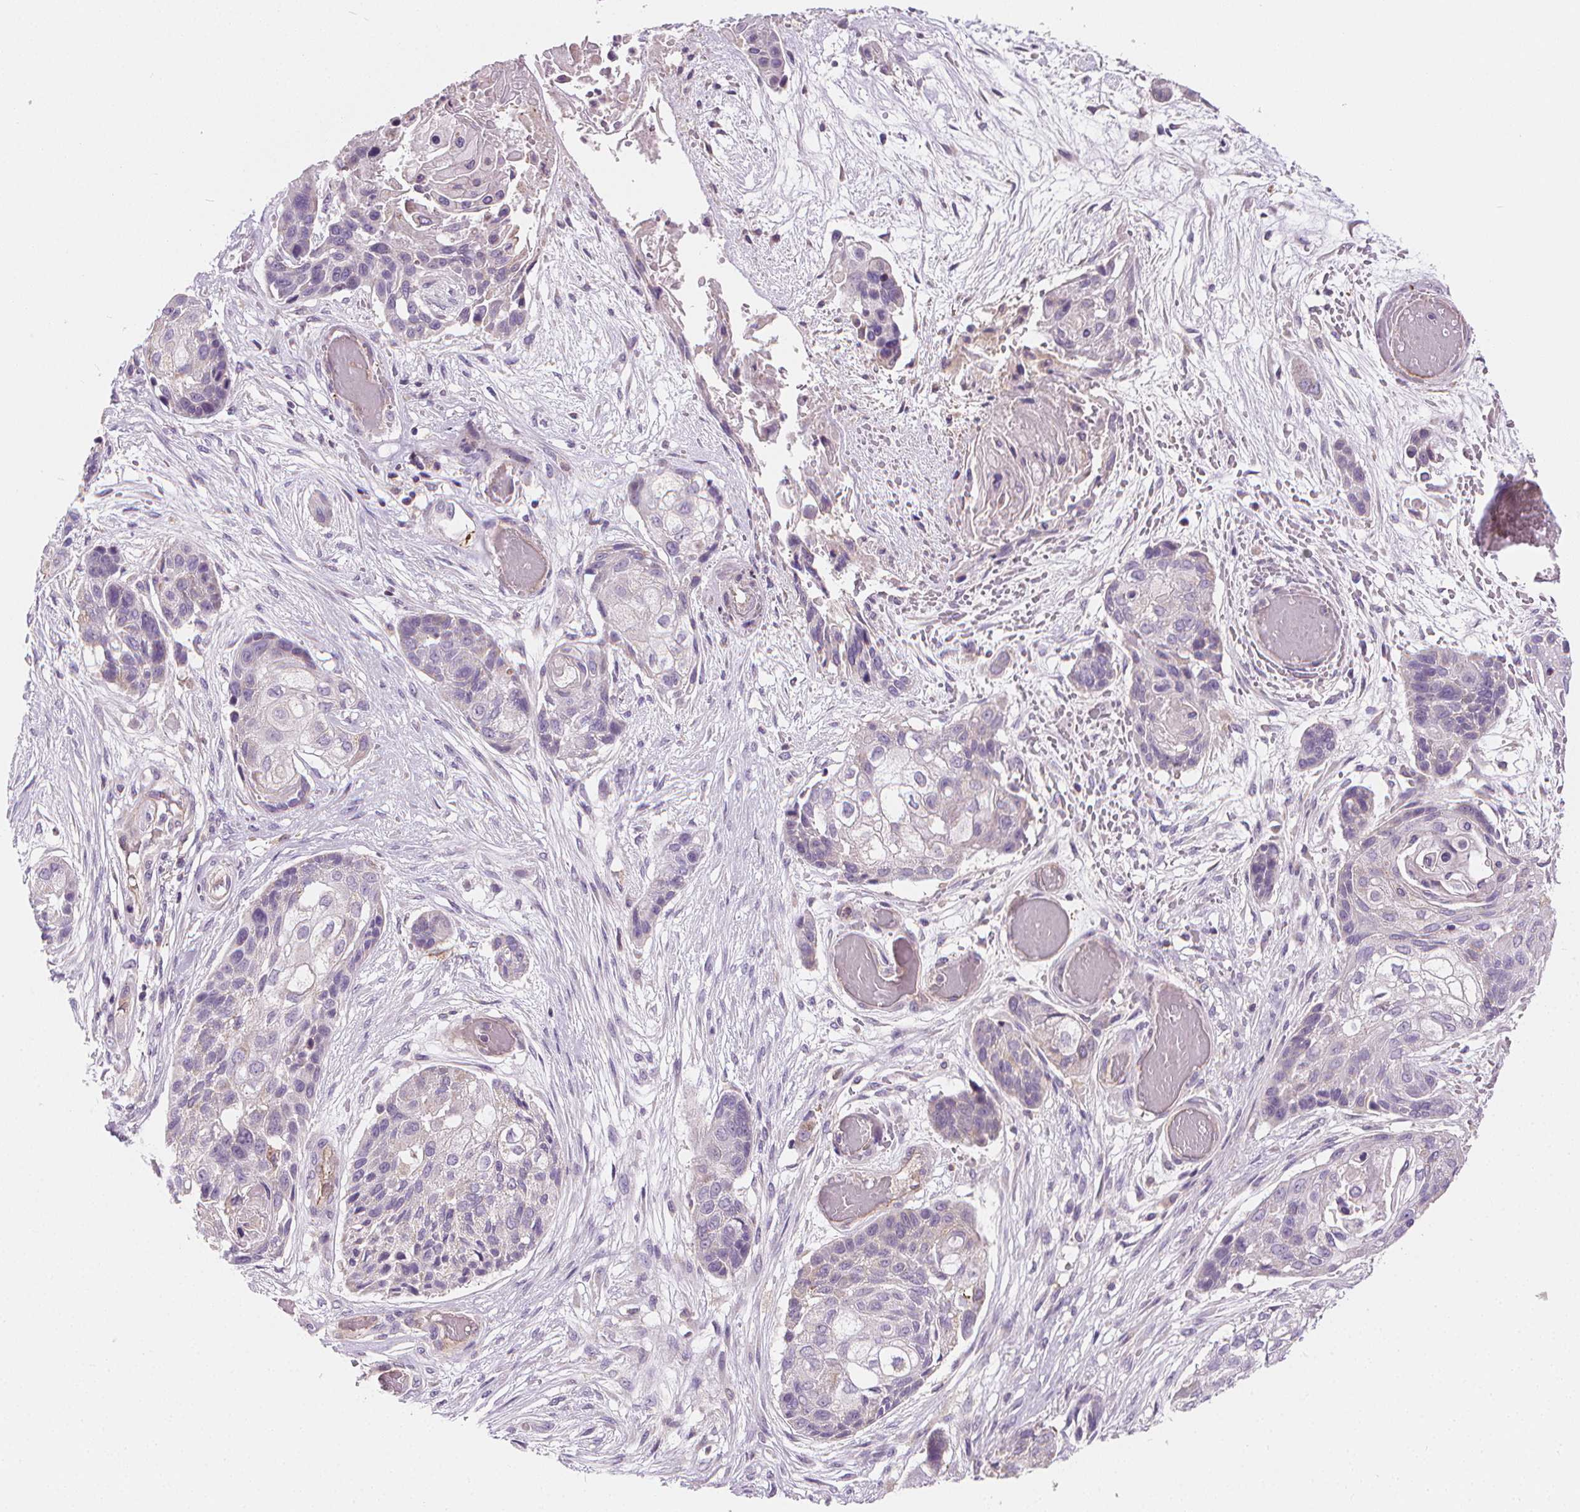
{"staining": {"intensity": "negative", "quantity": "none", "location": "none"}, "tissue": "lung cancer", "cell_type": "Tumor cells", "image_type": "cancer", "snomed": [{"axis": "morphology", "description": "Squamous cell carcinoma, NOS"}, {"axis": "topography", "description": "Lung"}], "caption": "This is a image of IHC staining of lung cancer, which shows no expression in tumor cells.", "gene": "RAB20", "patient": {"sex": "male", "age": 69}}